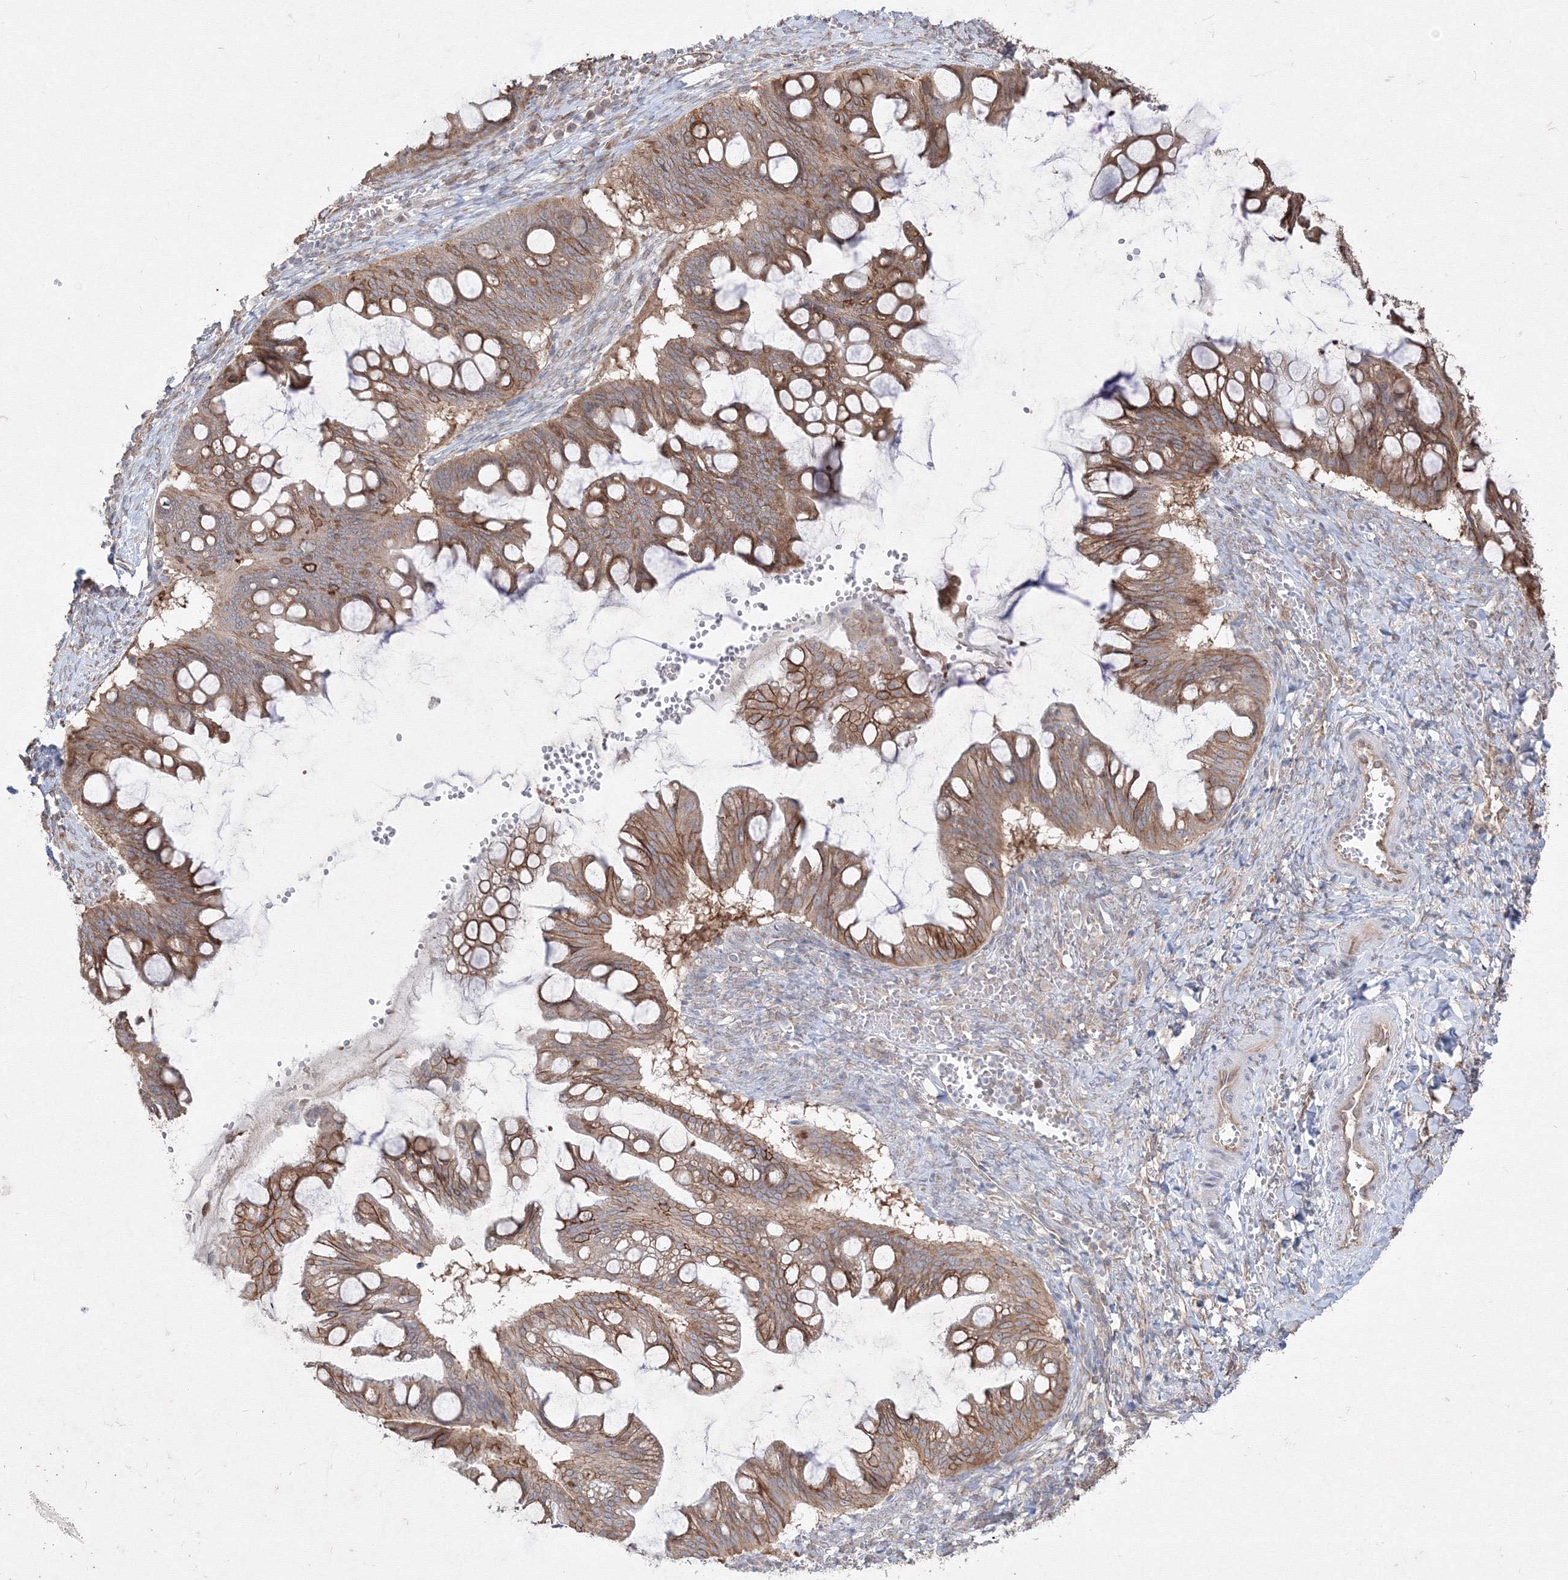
{"staining": {"intensity": "moderate", "quantity": ">75%", "location": "cytoplasmic/membranous"}, "tissue": "ovarian cancer", "cell_type": "Tumor cells", "image_type": "cancer", "snomed": [{"axis": "morphology", "description": "Cystadenocarcinoma, mucinous, NOS"}, {"axis": "topography", "description": "Ovary"}], "caption": "A brown stain labels moderate cytoplasmic/membranous expression of a protein in ovarian cancer (mucinous cystadenocarcinoma) tumor cells.", "gene": "FBXL8", "patient": {"sex": "female", "age": 73}}